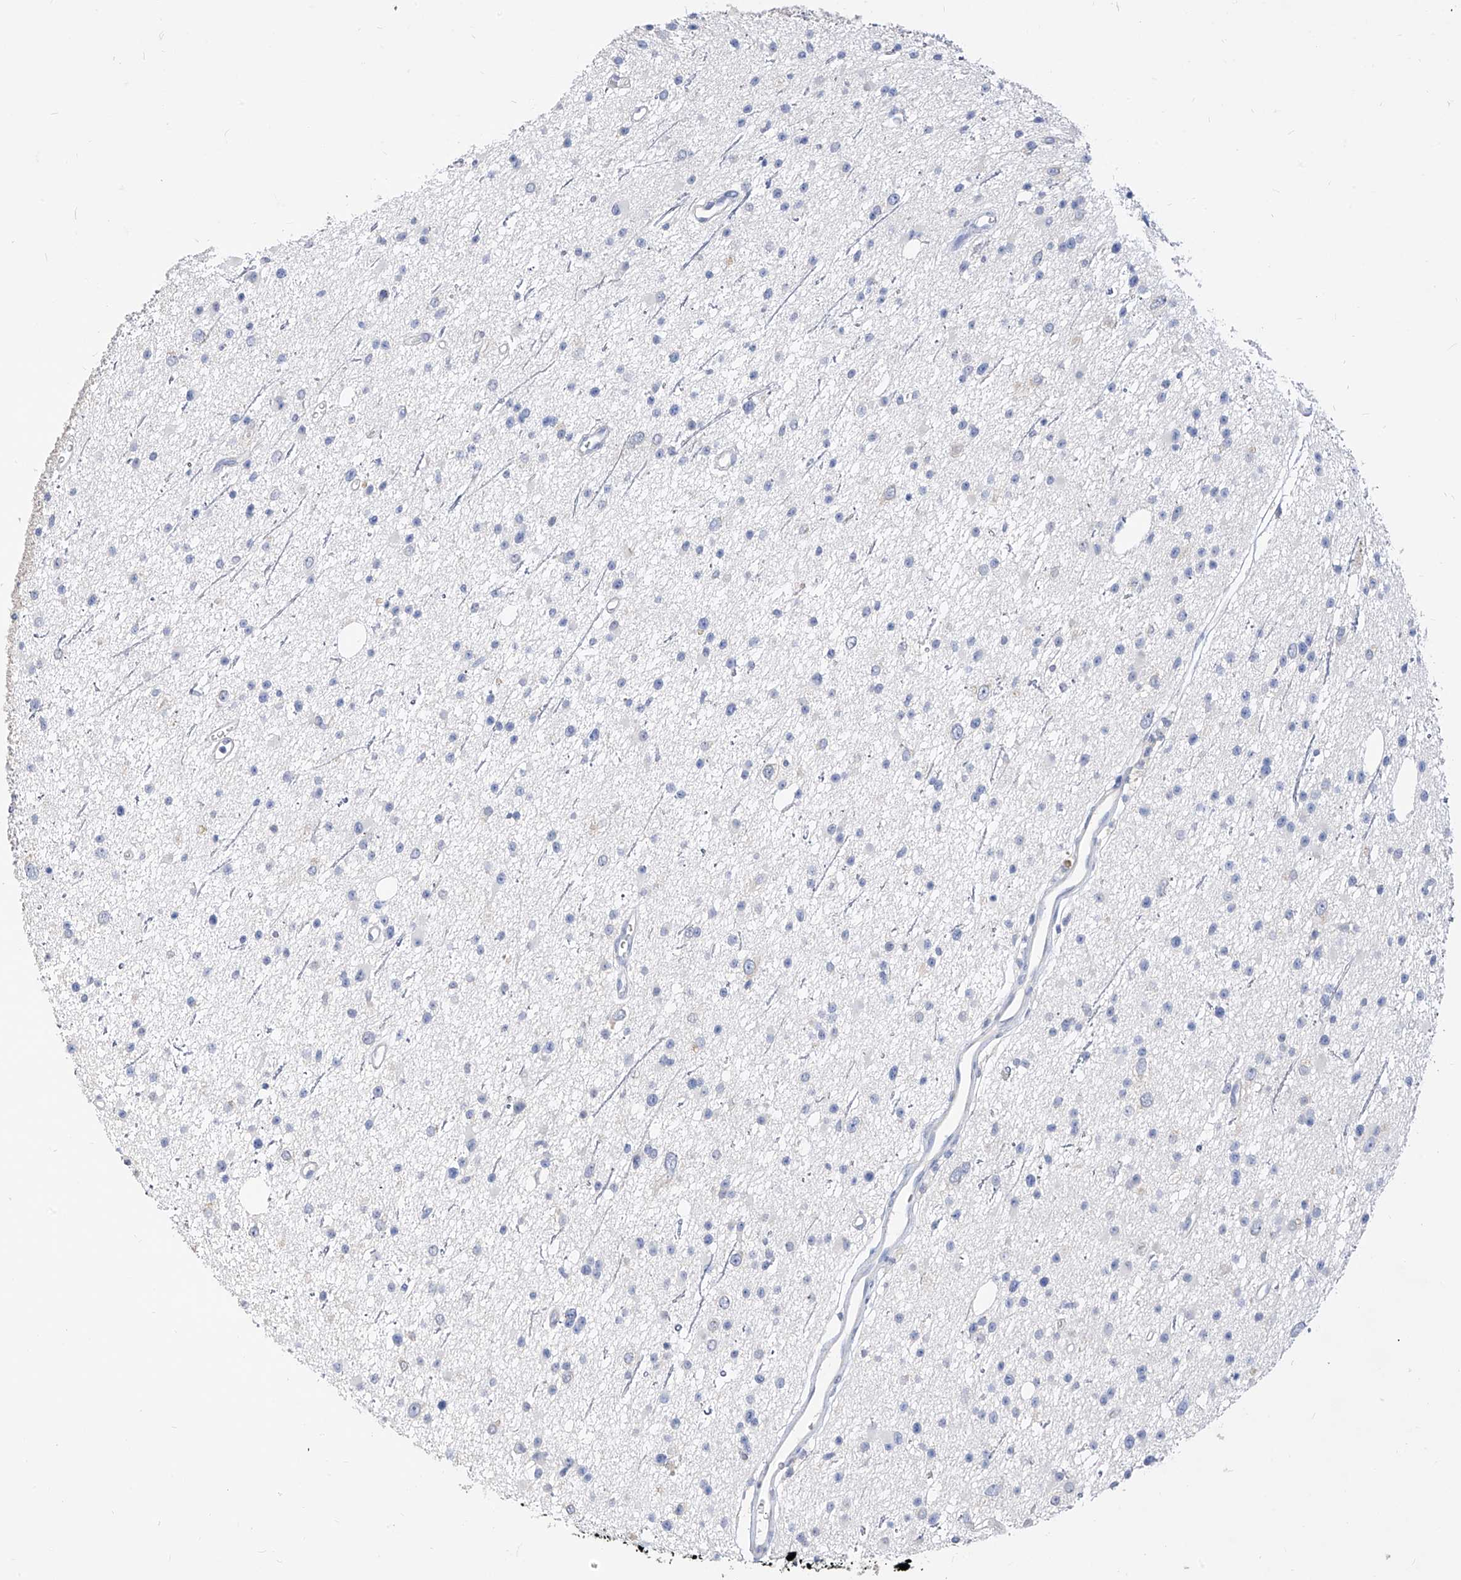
{"staining": {"intensity": "negative", "quantity": "none", "location": "none"}, "tissue": "glioma", "cell_type": "Tumor cells", "image_type": "cancer", "snomed": [{"axis": "morphology", "description": "Glioma, malignant, Low grade"}, {"axis": "topography", "description": "Cerebral cortex"}], "caption": "Tumor cells are negative for brown protein staining in malignant low-grade glioma. Nuclei are stained in blue.", "gene": "ZZEF1", "patient": {"sex": "female", "age": 39}}